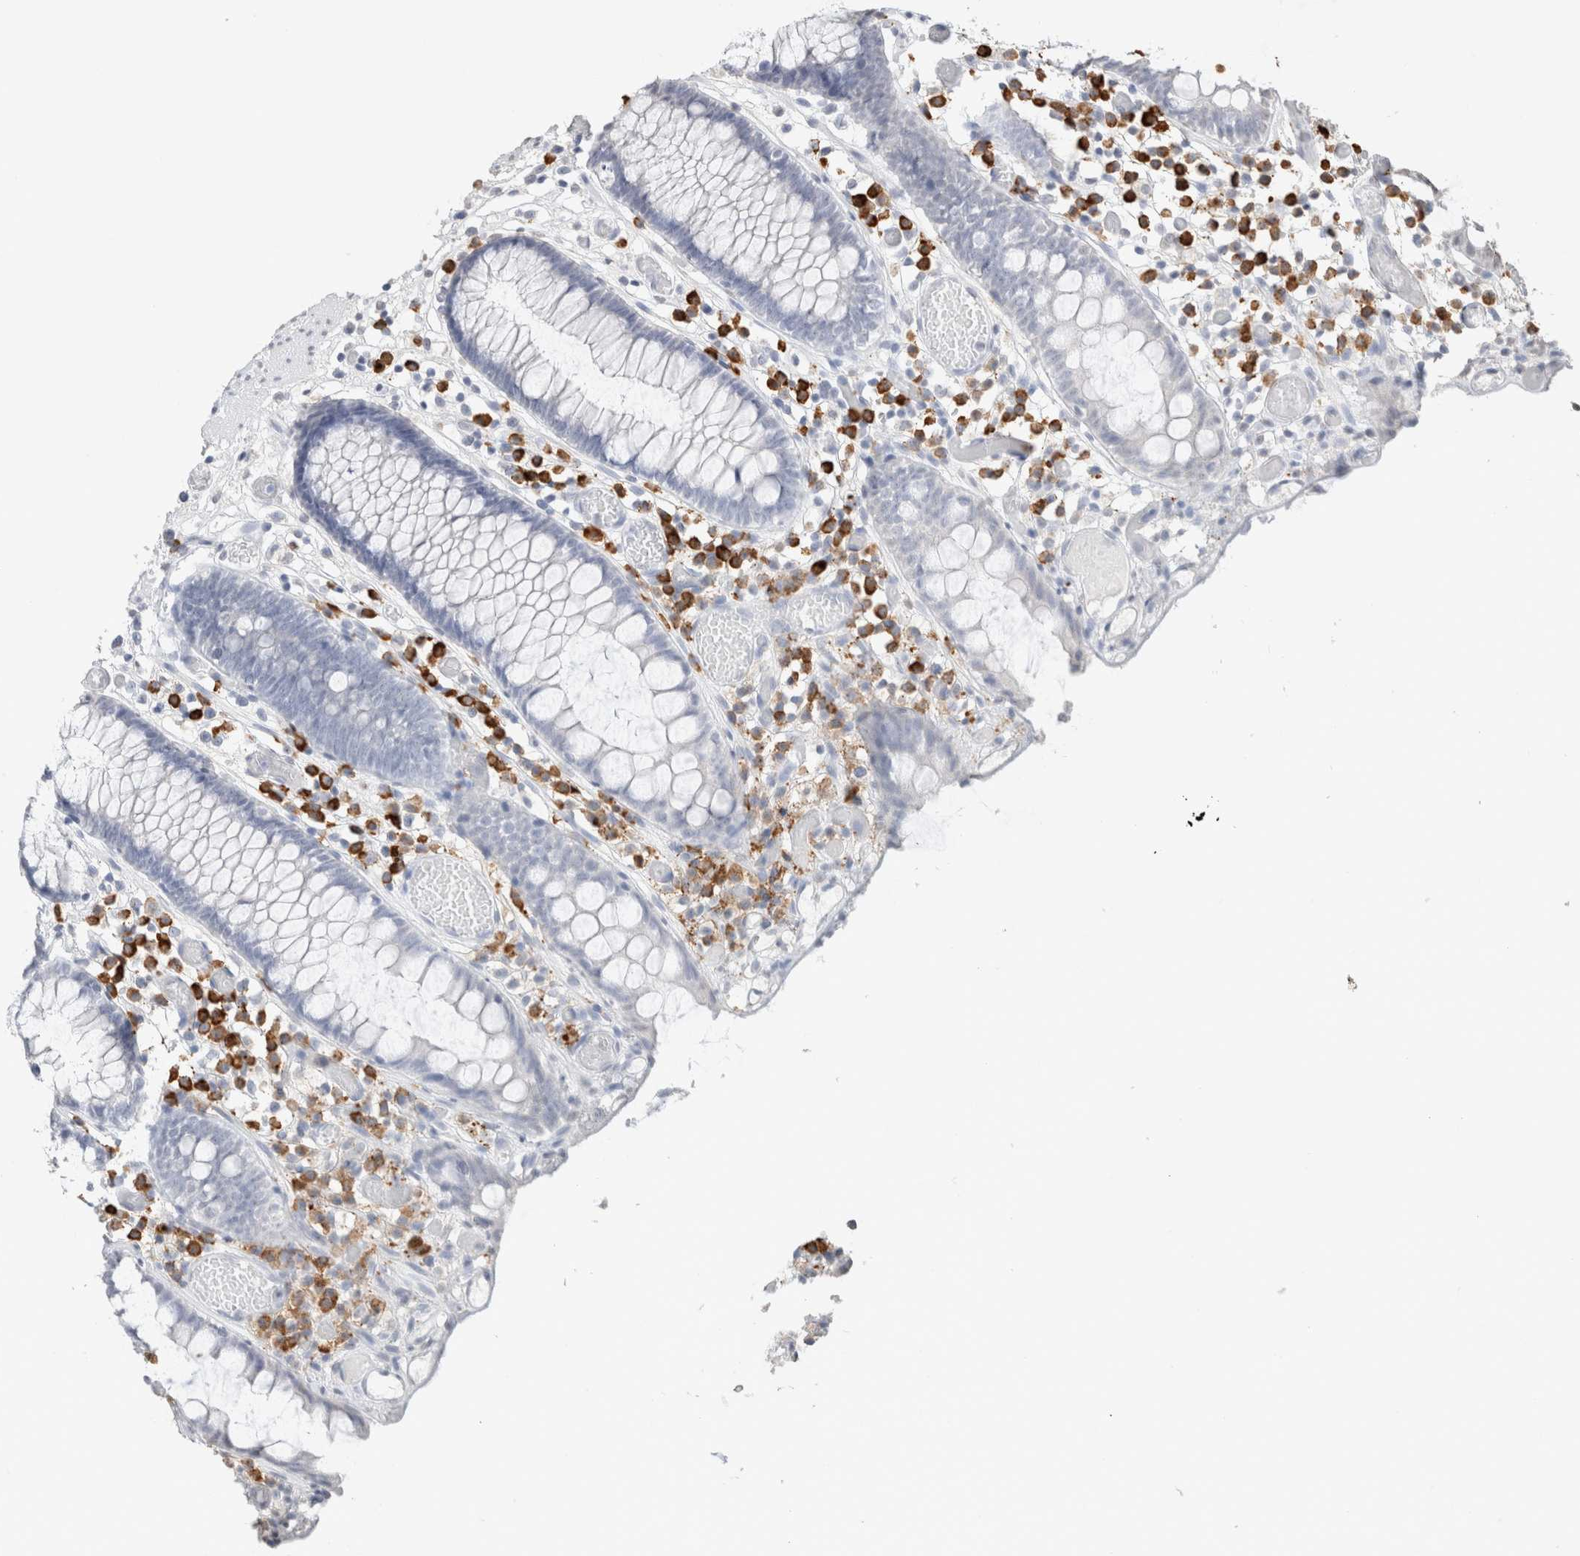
{"staining": {"intensity": "negative", "quantity": "none", "location": "none"}, "tissue": "colon", "cell_type": "Endothelial cells", "image_type": "normal", "snomed": [{"axis": "morphology", "description": "Normal tissue, NOS"}, {"axis": "topography", "description": "Colon"}], "caption": "An immunohistochemistry micrograph of benign colon is shown. There is no staining in endothelial cells of colon.", "gene": "CD80", "patient": {"sex": "male", "age": 14}}